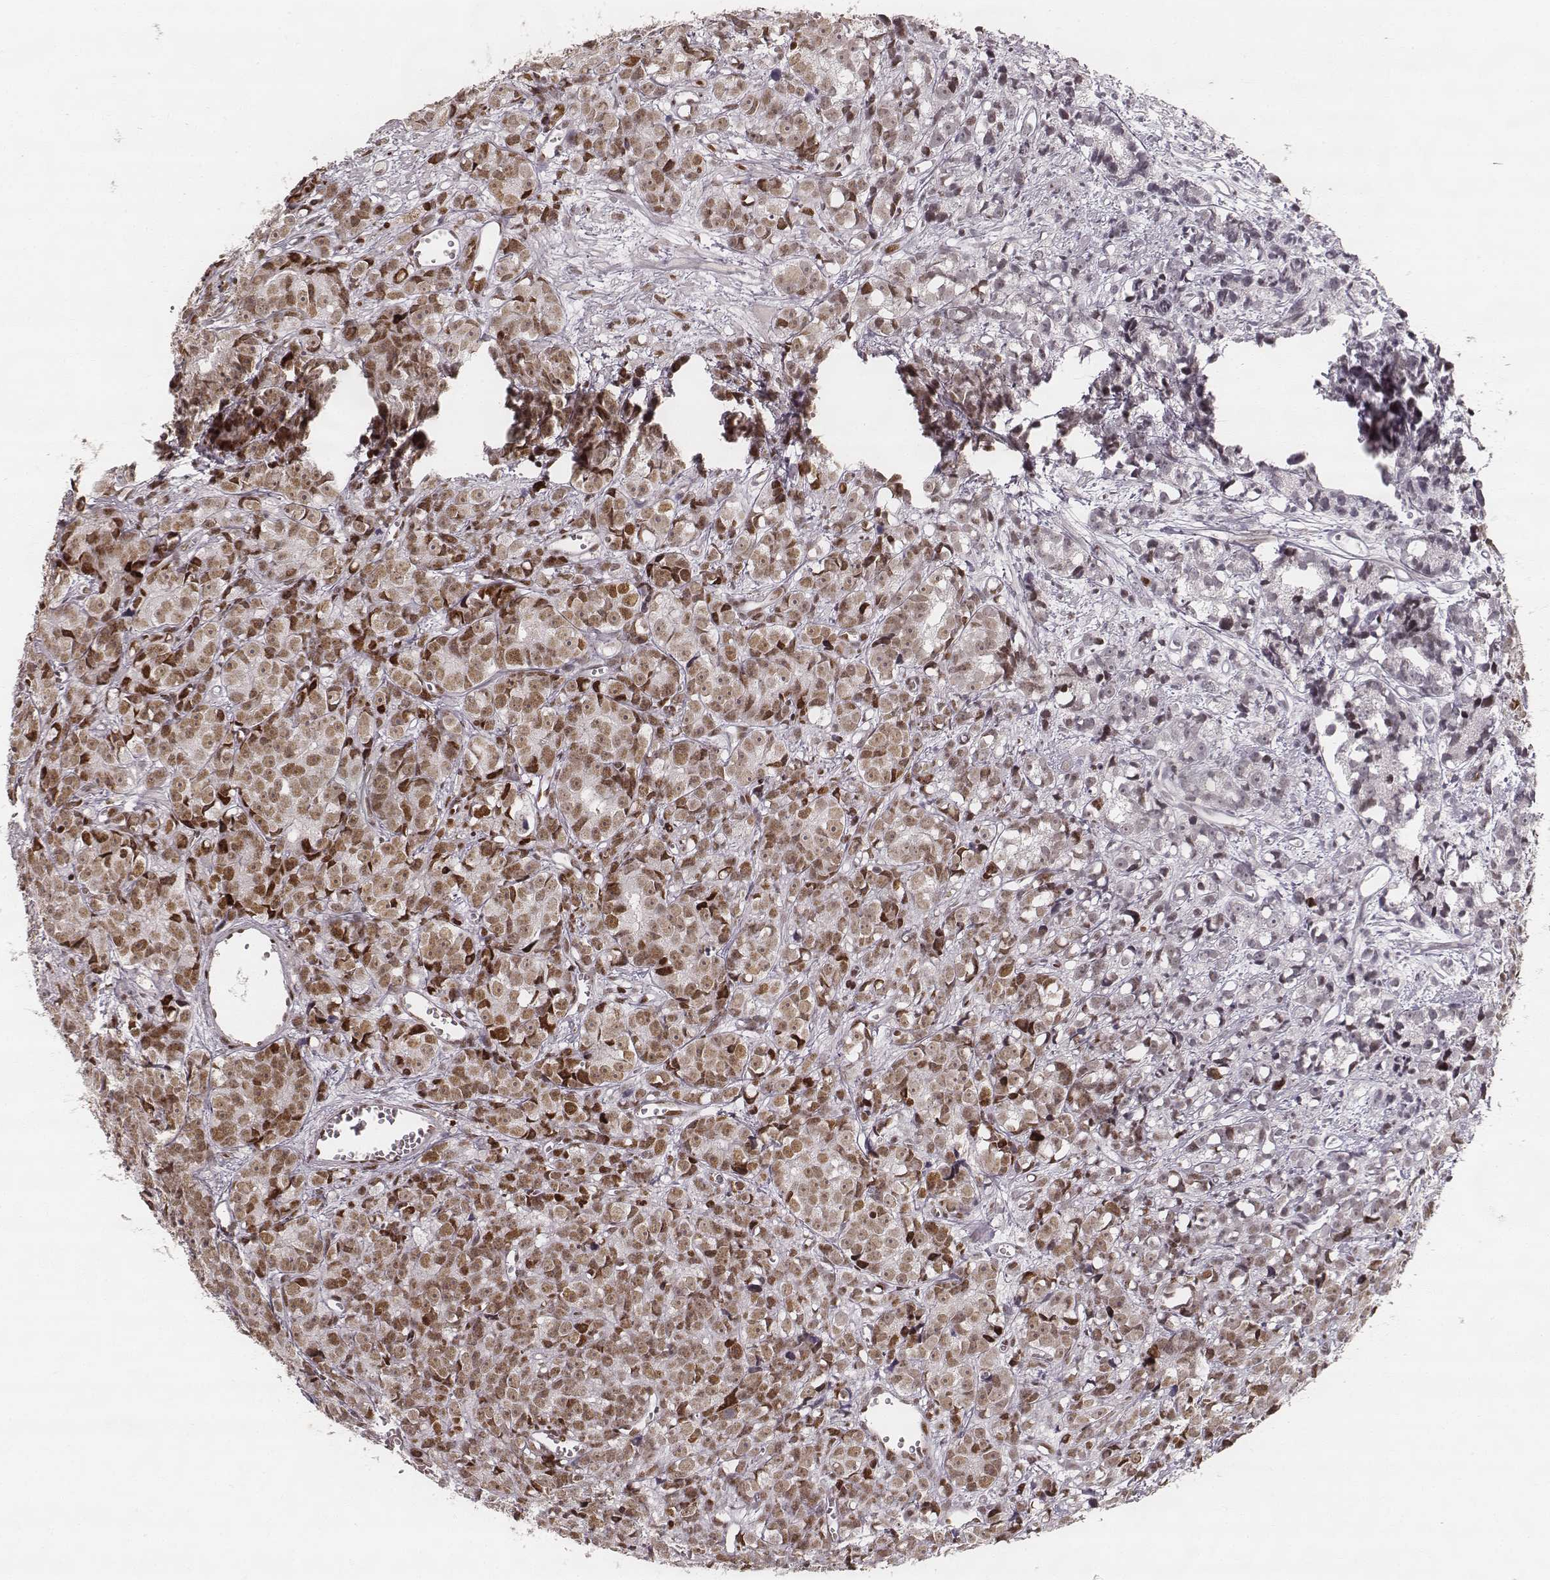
{"staining": {"intensity": "moderate", "quantity": "25%-75%", "location": "nuclear"}, "tissue": "prostate cancer", "cell_type": "Tumor cells", "image_type": "cancer", "snomed": [{"axis": "morphology", "description": "Adenocarcinoma, High grade"}, {"axis": "topography", "description": "Prostate"}], "caption": "Human prostate cancer (high-grade adenocarcinoma) stained with a protein marker demonstrates moderate staining in tumor cells.", "gene": "HNRNPC", "patient": {"sex": "male", "age": 77}}